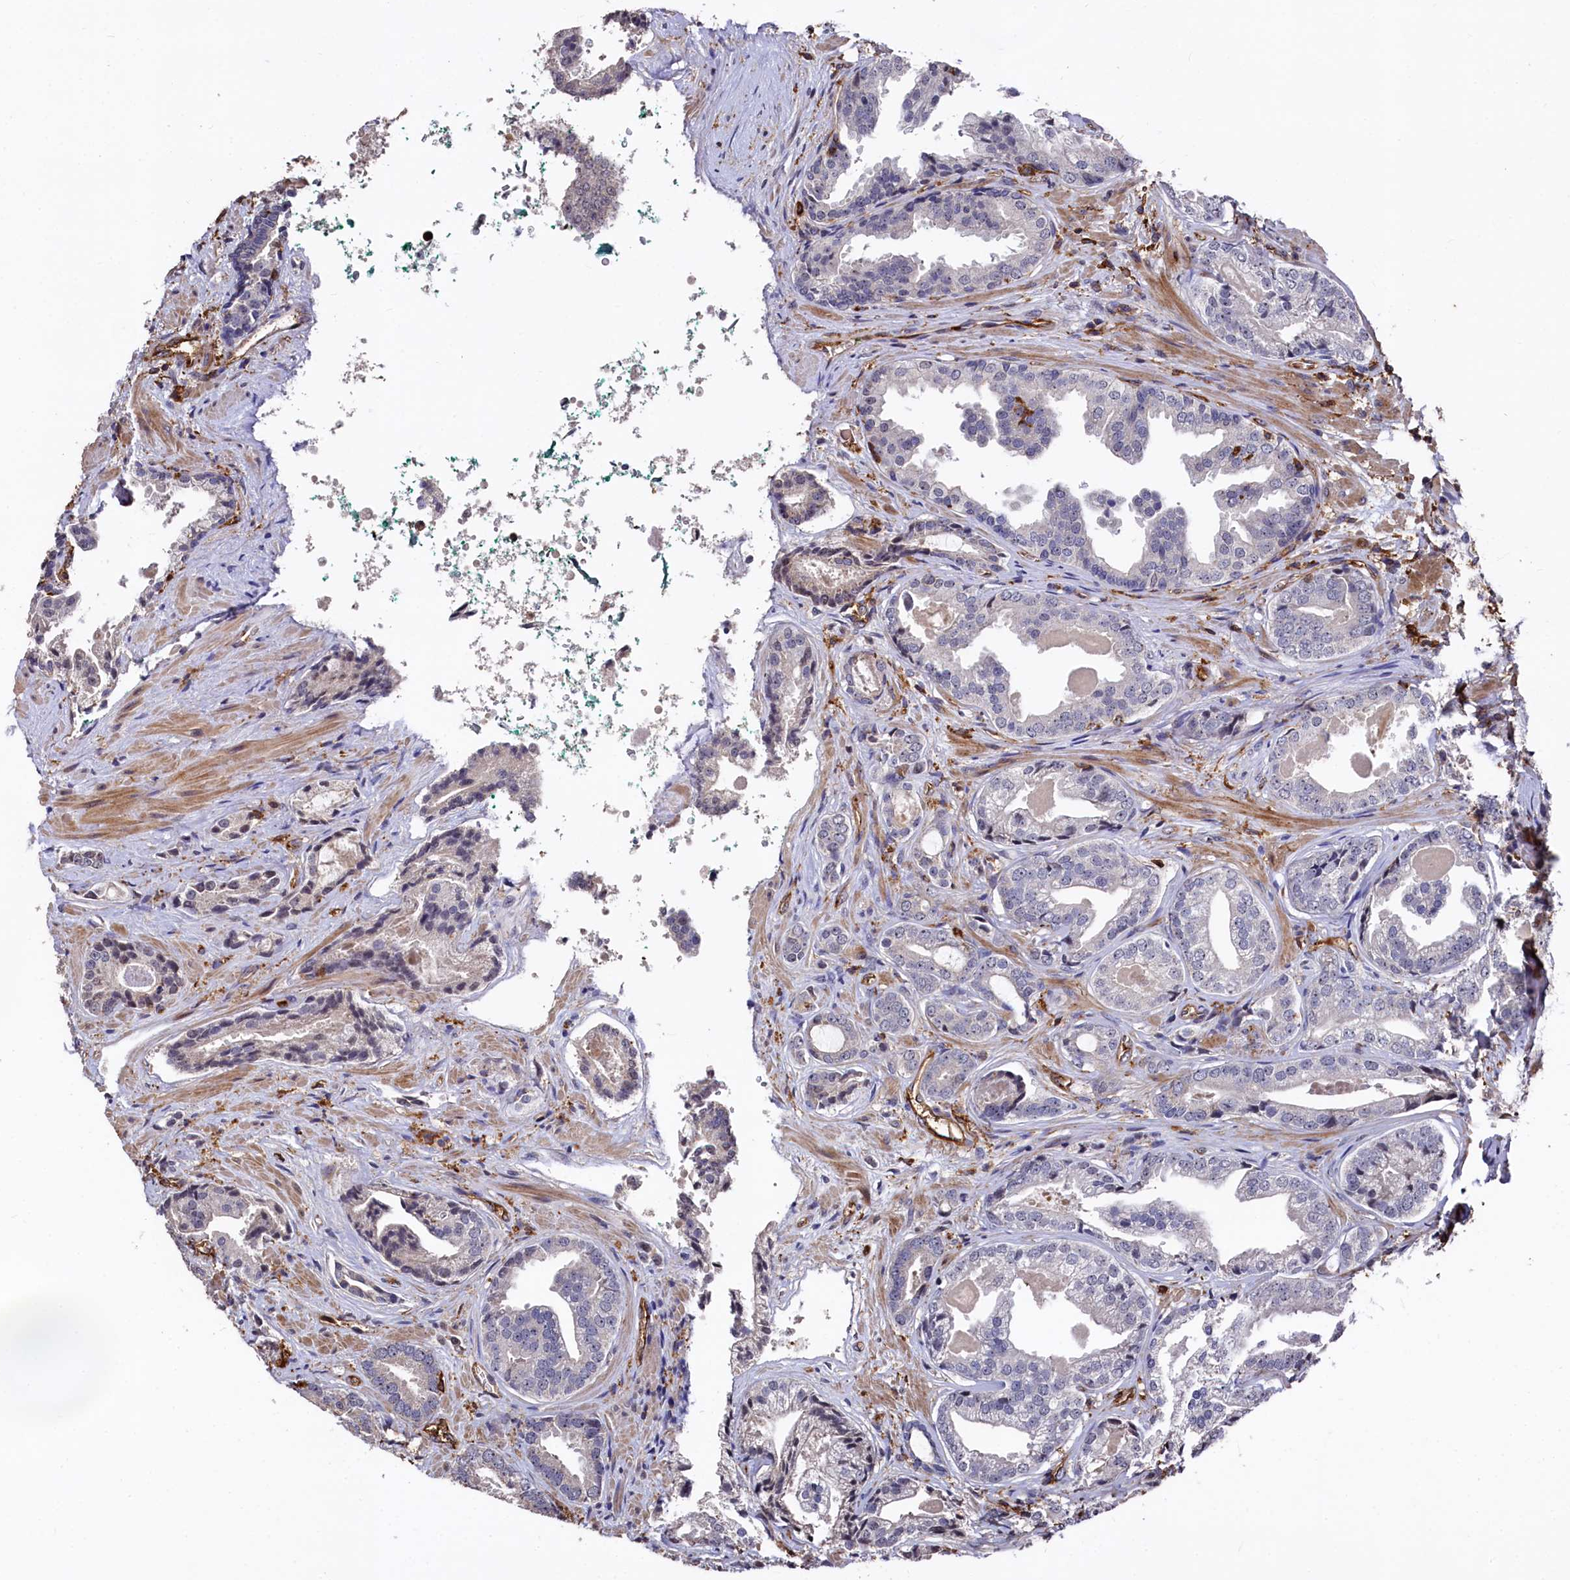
{"staining": {"intensity": "negative", "quantity": "none", "location": "none"}, "tissue": "prostate cancer", "cell_type": "Tumor cells", "image_type": "cancer", "snomed": [{"axis": "morphology", "description": "Adenocarcinoma, High grade"}, {"axis": "topography", "description": "Prostate"}], "caption": "Photomicrograph shows no significant protein staining in tumor cells of prostate cancer. (Brightfield microscopy of DAB immunohistochemistry (IHC) at high magnification).", "gene": "PLEKHO2", "patient": {"sex": "male", "age": 60}}